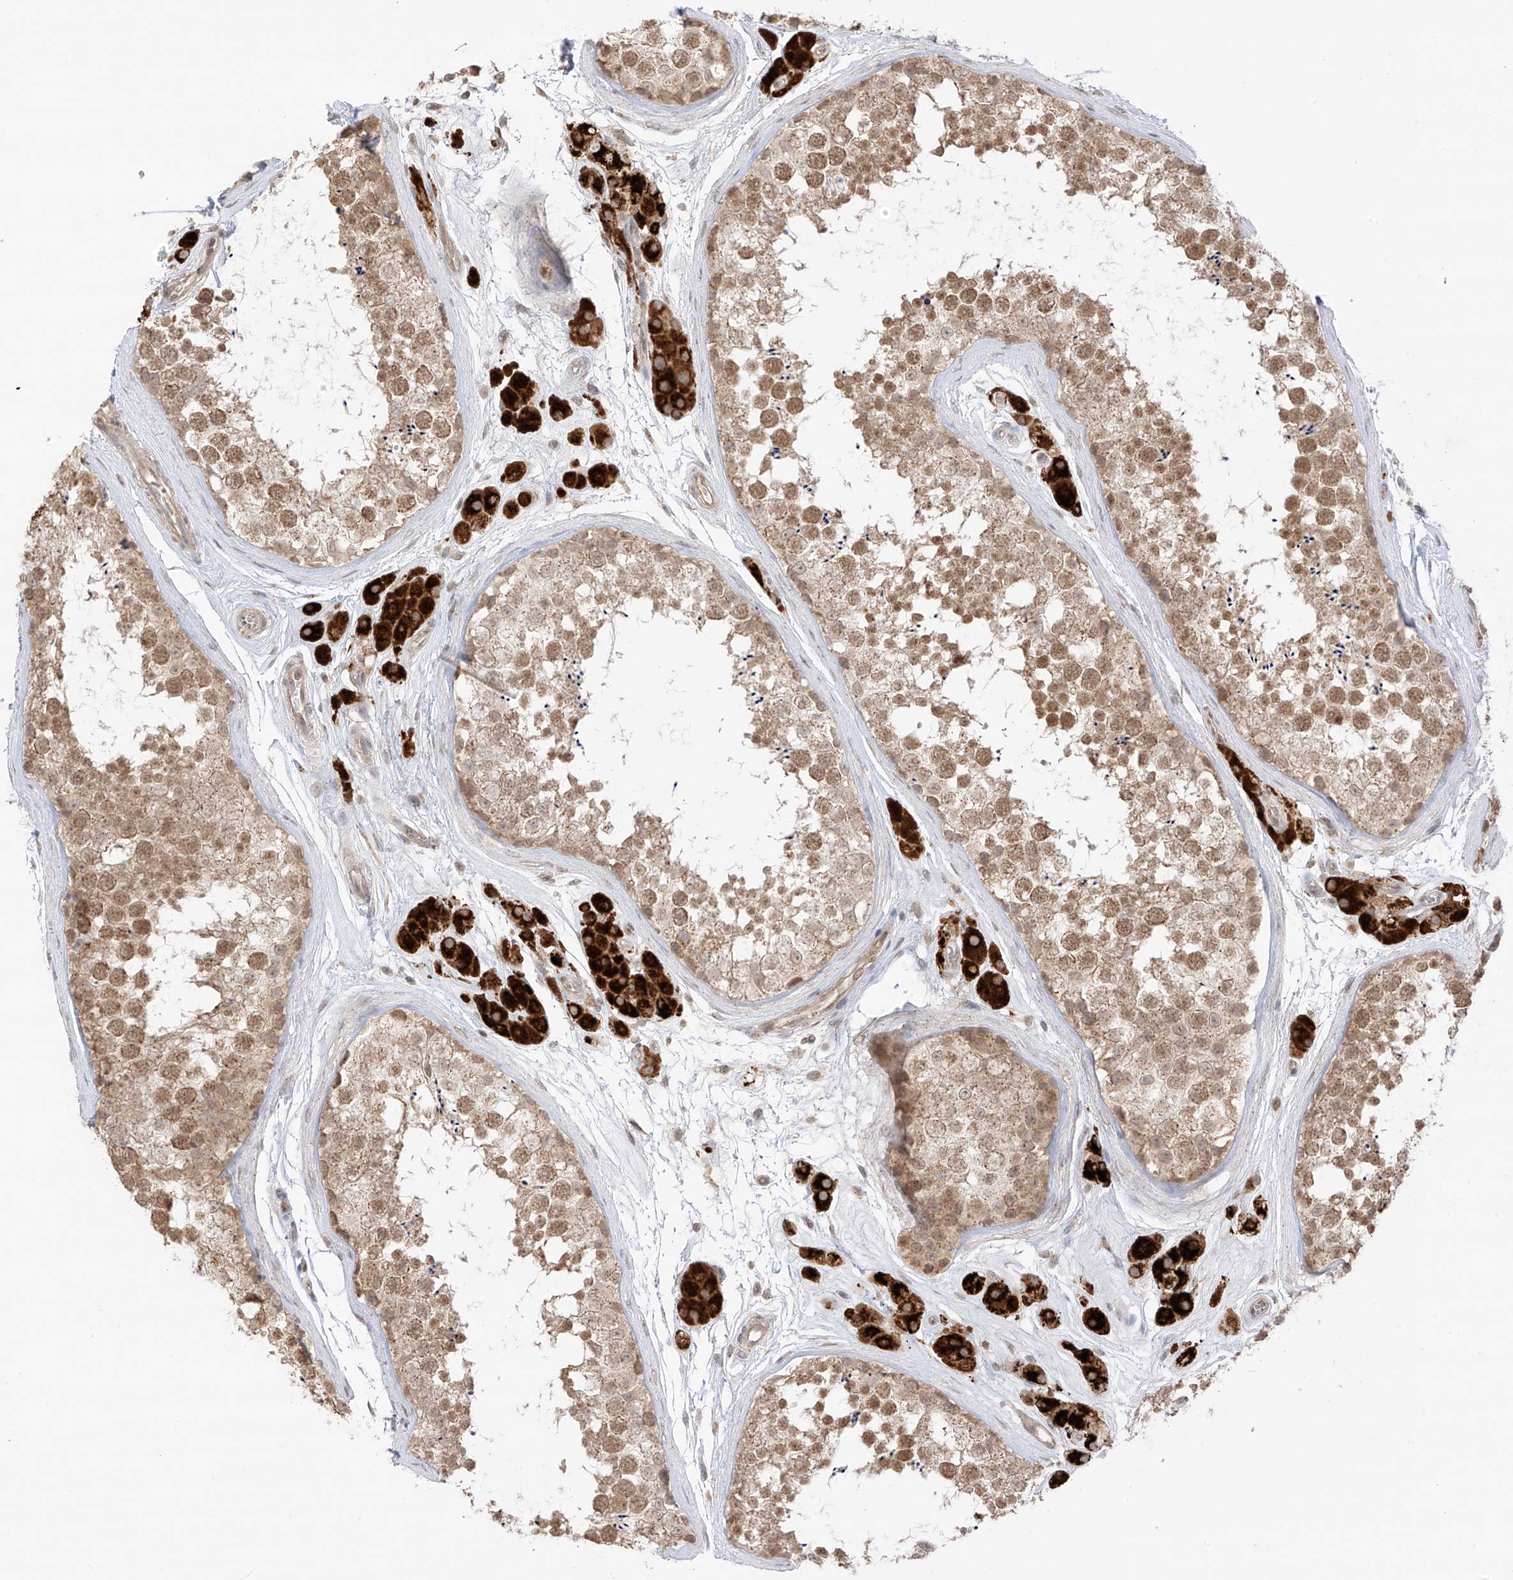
{"staining": {"intensity": "moderate", "quantity": "25%-75%", "location": "cytoplasmic/membranous,nuclear"}, "tissue": "testis", "cell_type": "Cells in seminiferous ducts", "image_type": "normal", "snomed": [{"axis": "morphology", "description": "Normal tissue, NOS"}, {"axis": "topography", "description": "Testis"}], "caption": "Immunohistochemistry (IHC) photomicrograph of normal testis stained for a protein (brown), which exhibits medium levels of moderate cytoplasmic/membranous,nuclear staining in about 25%-75% of cells in seminiferous ducts.", "gene": "N4BP3", "patient": {"sex": "male", "age": 56}}